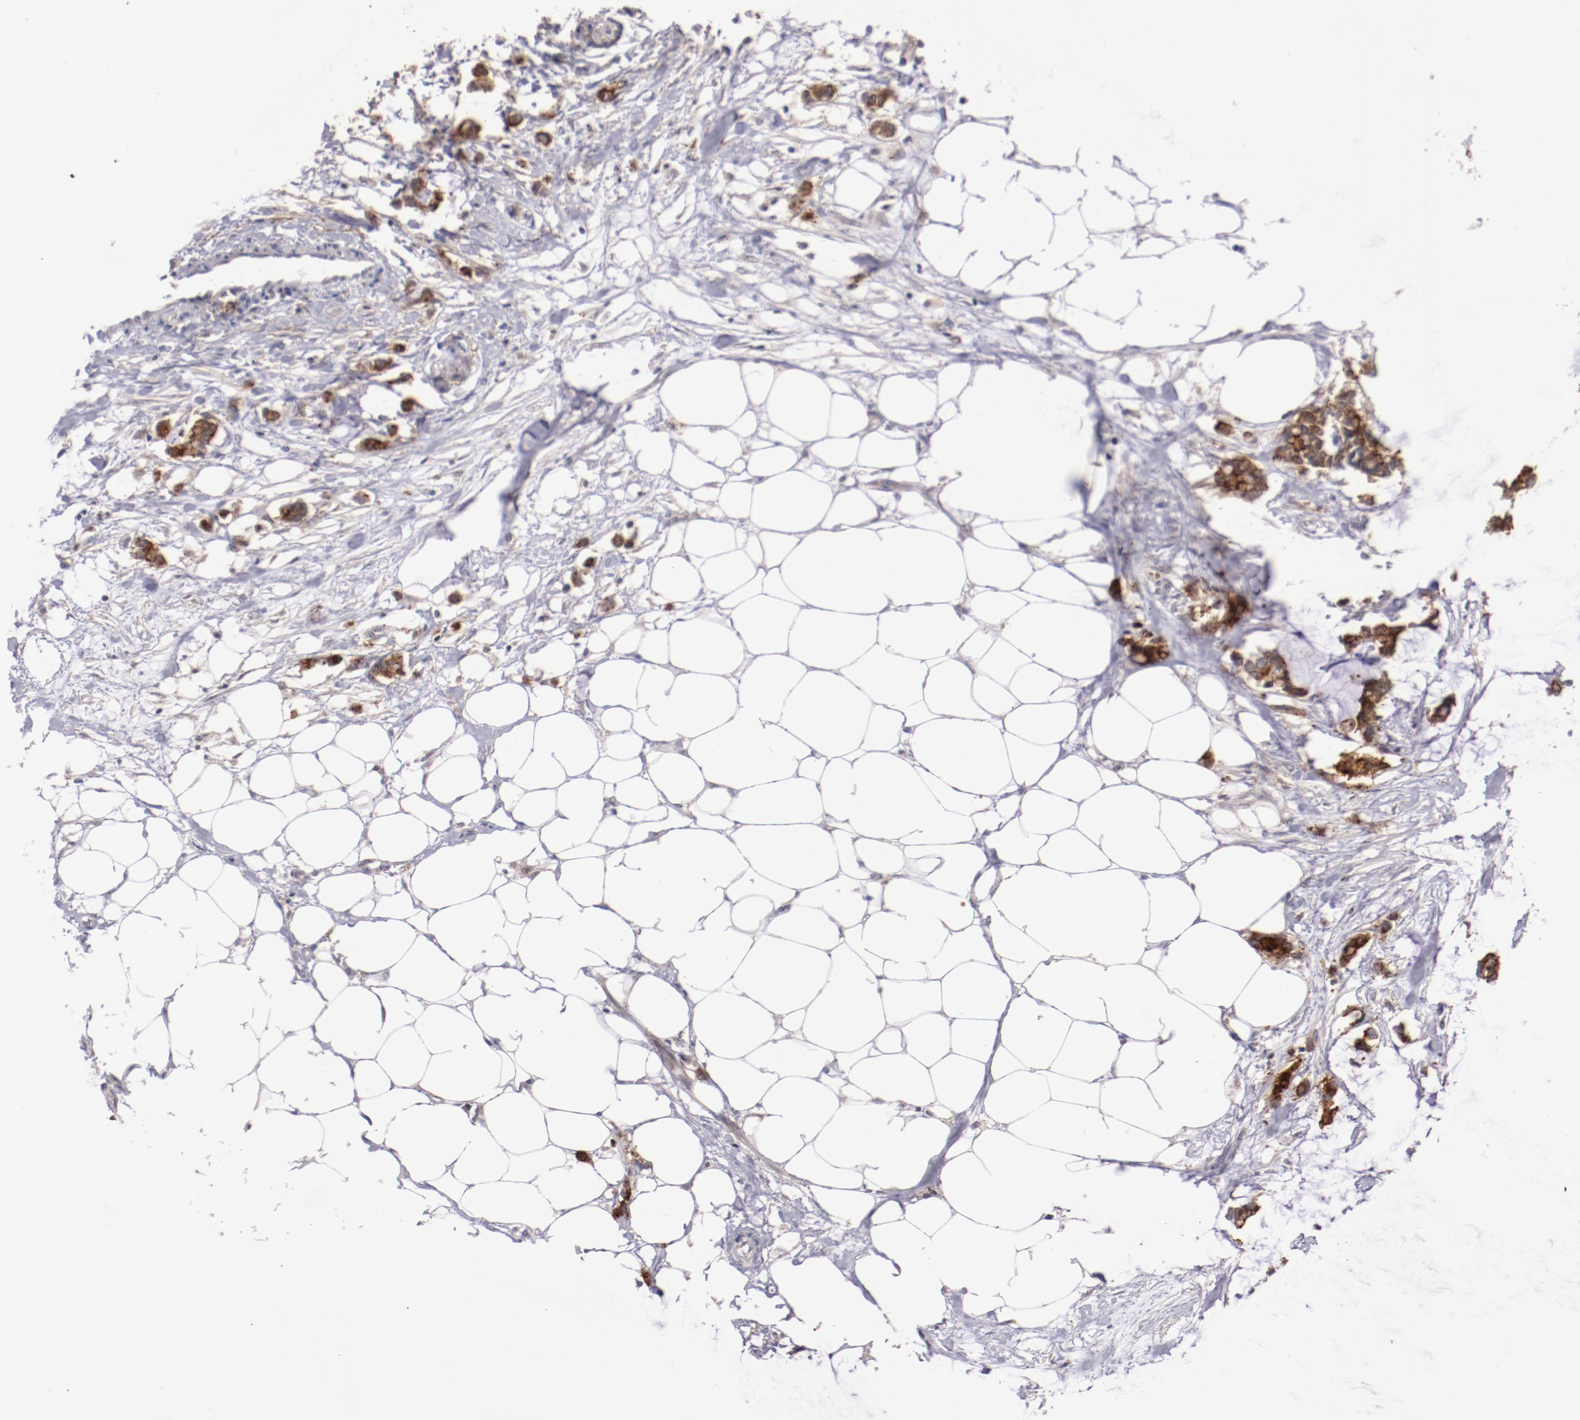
{"staining": {"intensity": "strong", "quantity": ">75%", "location": "cytoplasmic/membranous"}, "tissue": "colorectal cancer", "cell_type": "Tumor cells", "image_type": "cancer", "snomed": [{"axis": "morphology", "description": "Normal tissue, NOS"}, {"axis": "morphology", "description": "Adenocarcinoma, NOS"}, {"axis": "topography", "description": "Colon"}, {"axis": "topography", "description": "Peripheral nerve tissue"}], "caption": "Brown immunohistochemical staining in colorectal adenocarcinoma exhibits strong cytoplasmic/membranous expression in approximately >75% of tumor cells.", "gene": "SYP", "patient": {"sex": "male", "age": 14}}